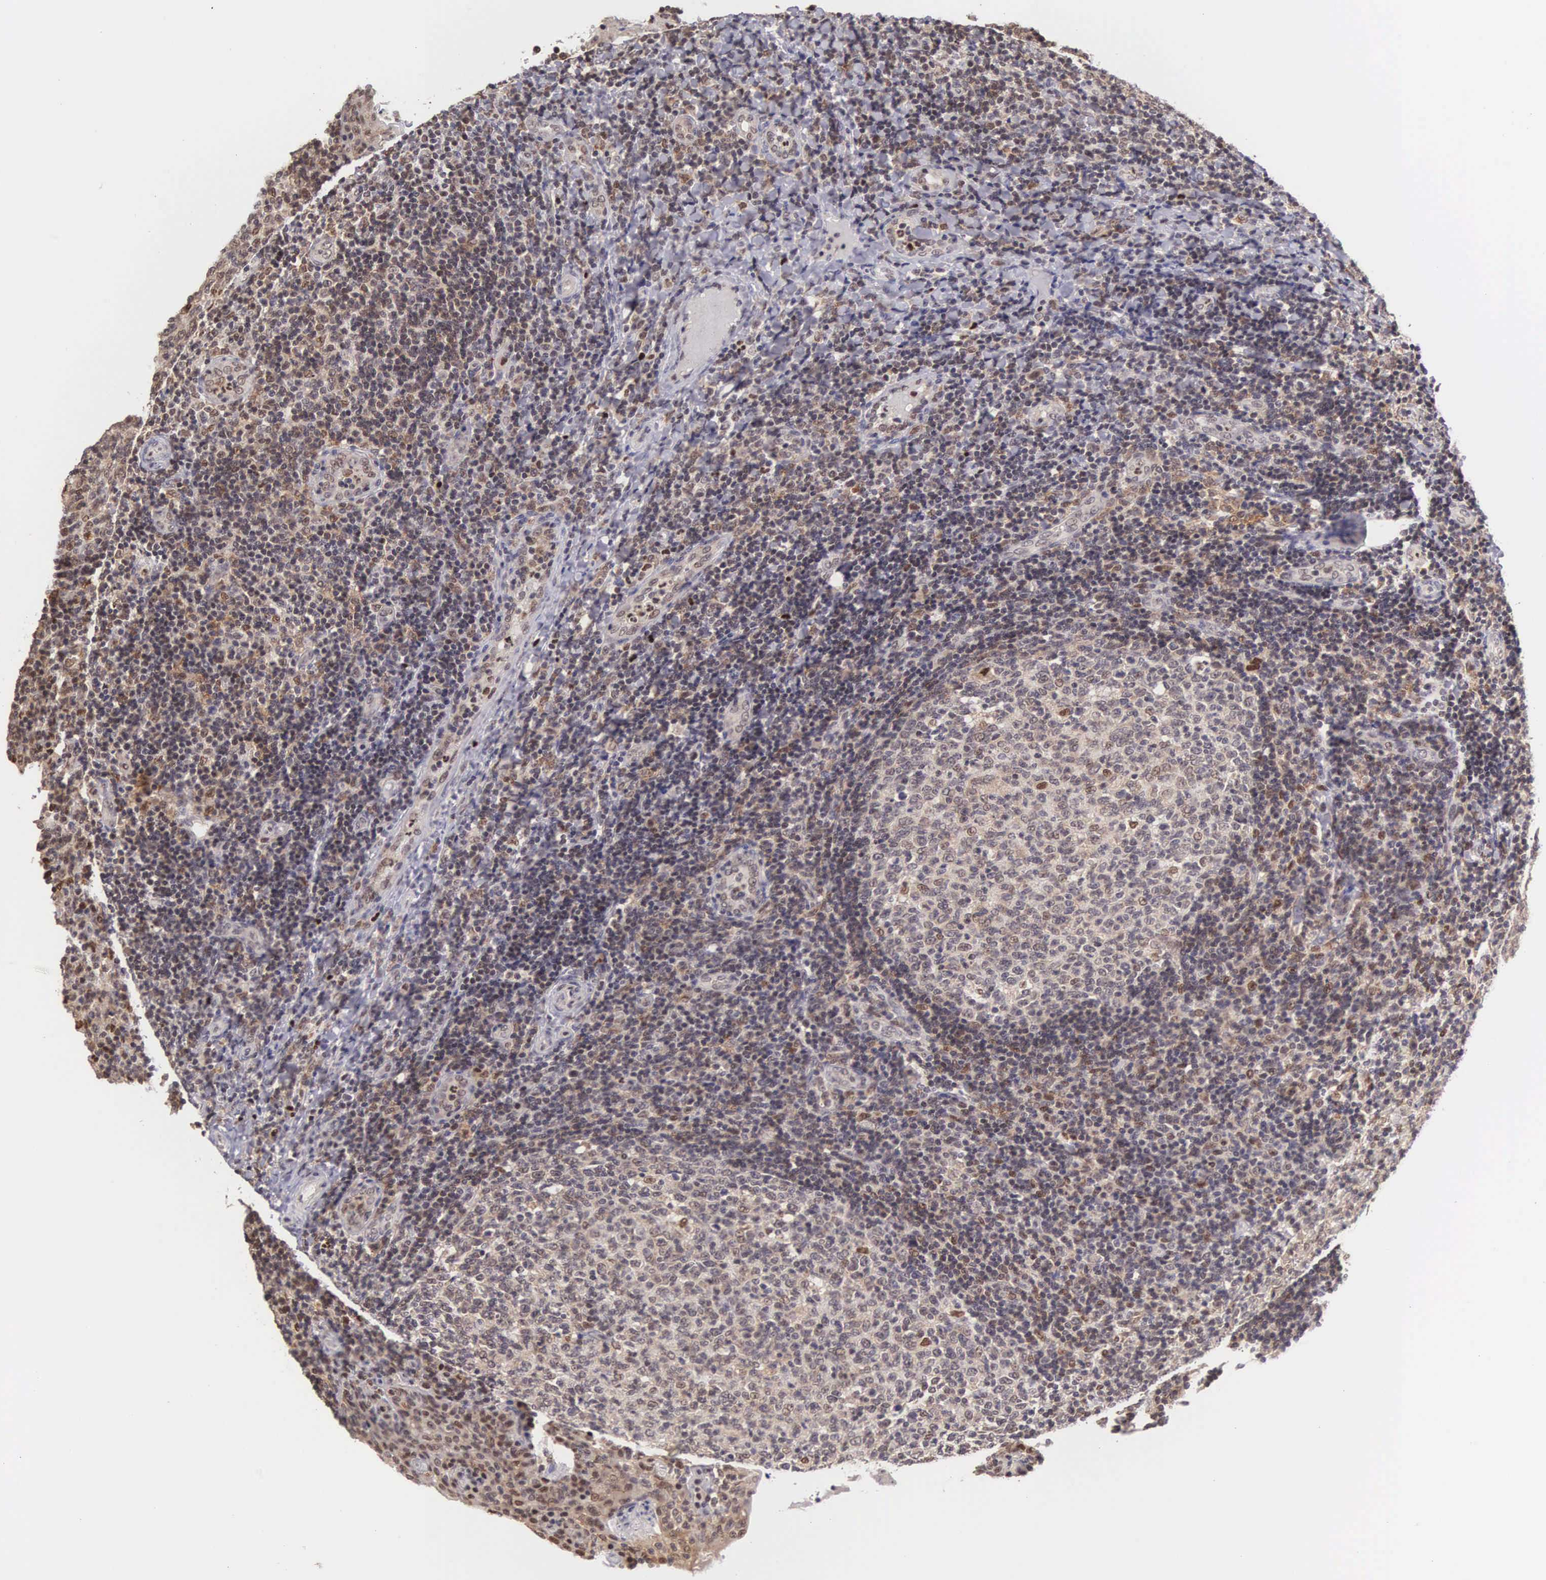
{"staining": {"intensity": "weak", "quantity": "25%-75%", "location": "nuclear"}, "tissue": "tonsil", "cell_type": "Germinal center cells", "image_type": "normal", "snomed": [{"axis": "morphology", "description": "Normal tissue, NOS"}, {"axis": "topography", "description": "Tonsil"}], "caption": "A histopathology image of tonsil stained for a protein displays weak nuclear brown staining in germinal center cells.", "gene": "GRK3", "patient": {"sex": "female", "age": 3}}